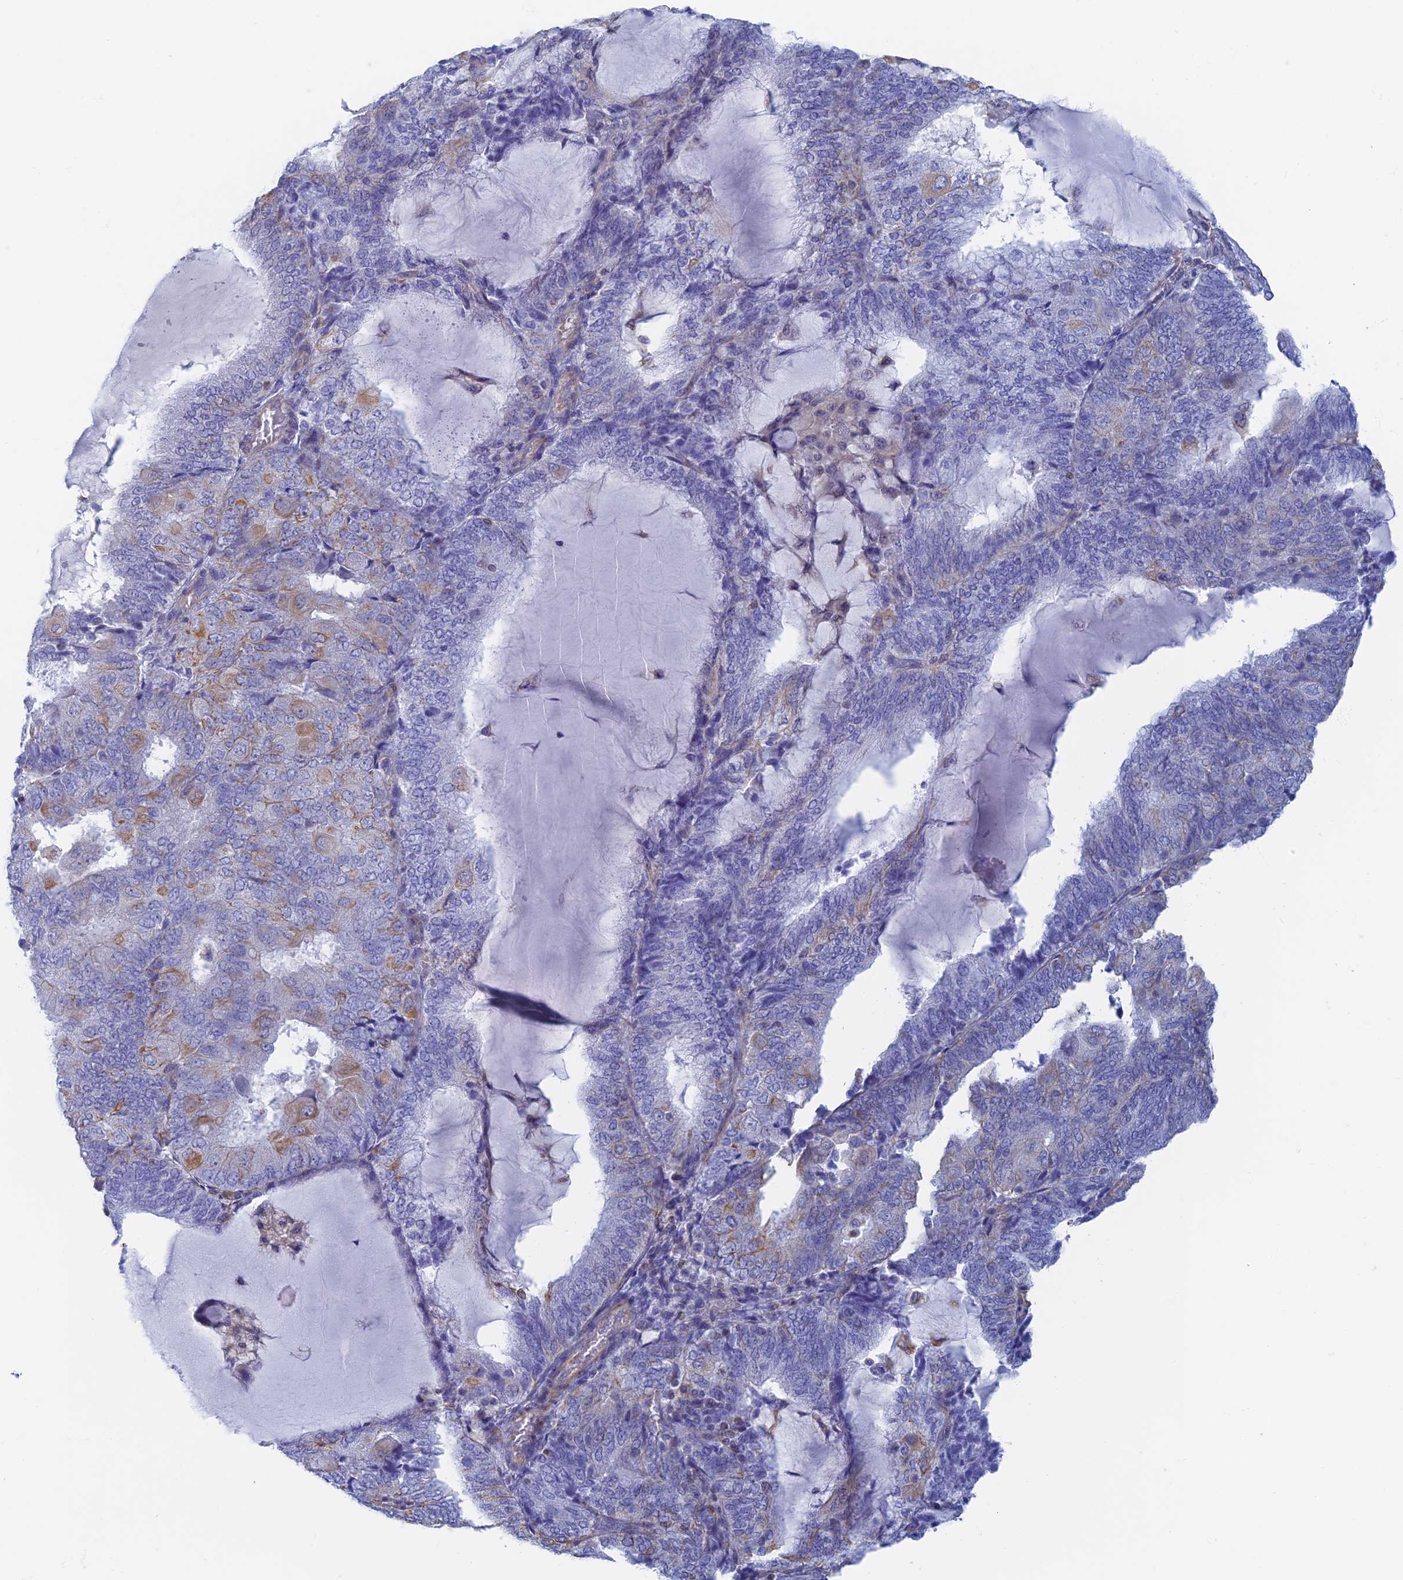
{"staining": {"intensity": "moderate", "quantity": "<25%", "location": "cytoplasmic/membranous"}, "tissue": "endometrial cancer", "cell_type": "Tumor cells", "image_type": "cancer", "snomed": [{"axis": "morphology", "description": "Adenocarcinoma, NOS"}, {"axis": "topography", "description": "Endometrium"}], "caption": "A low amount of moderate cytoplasmic/membranous expression is present in approximately <25% of tumor cells in endometrial cancer tissue. (brown staining indicates protein expression, while blue staining denotes nuclei).", "gene": "RMC1", "patient": {"sex": "female", "age": 81}}